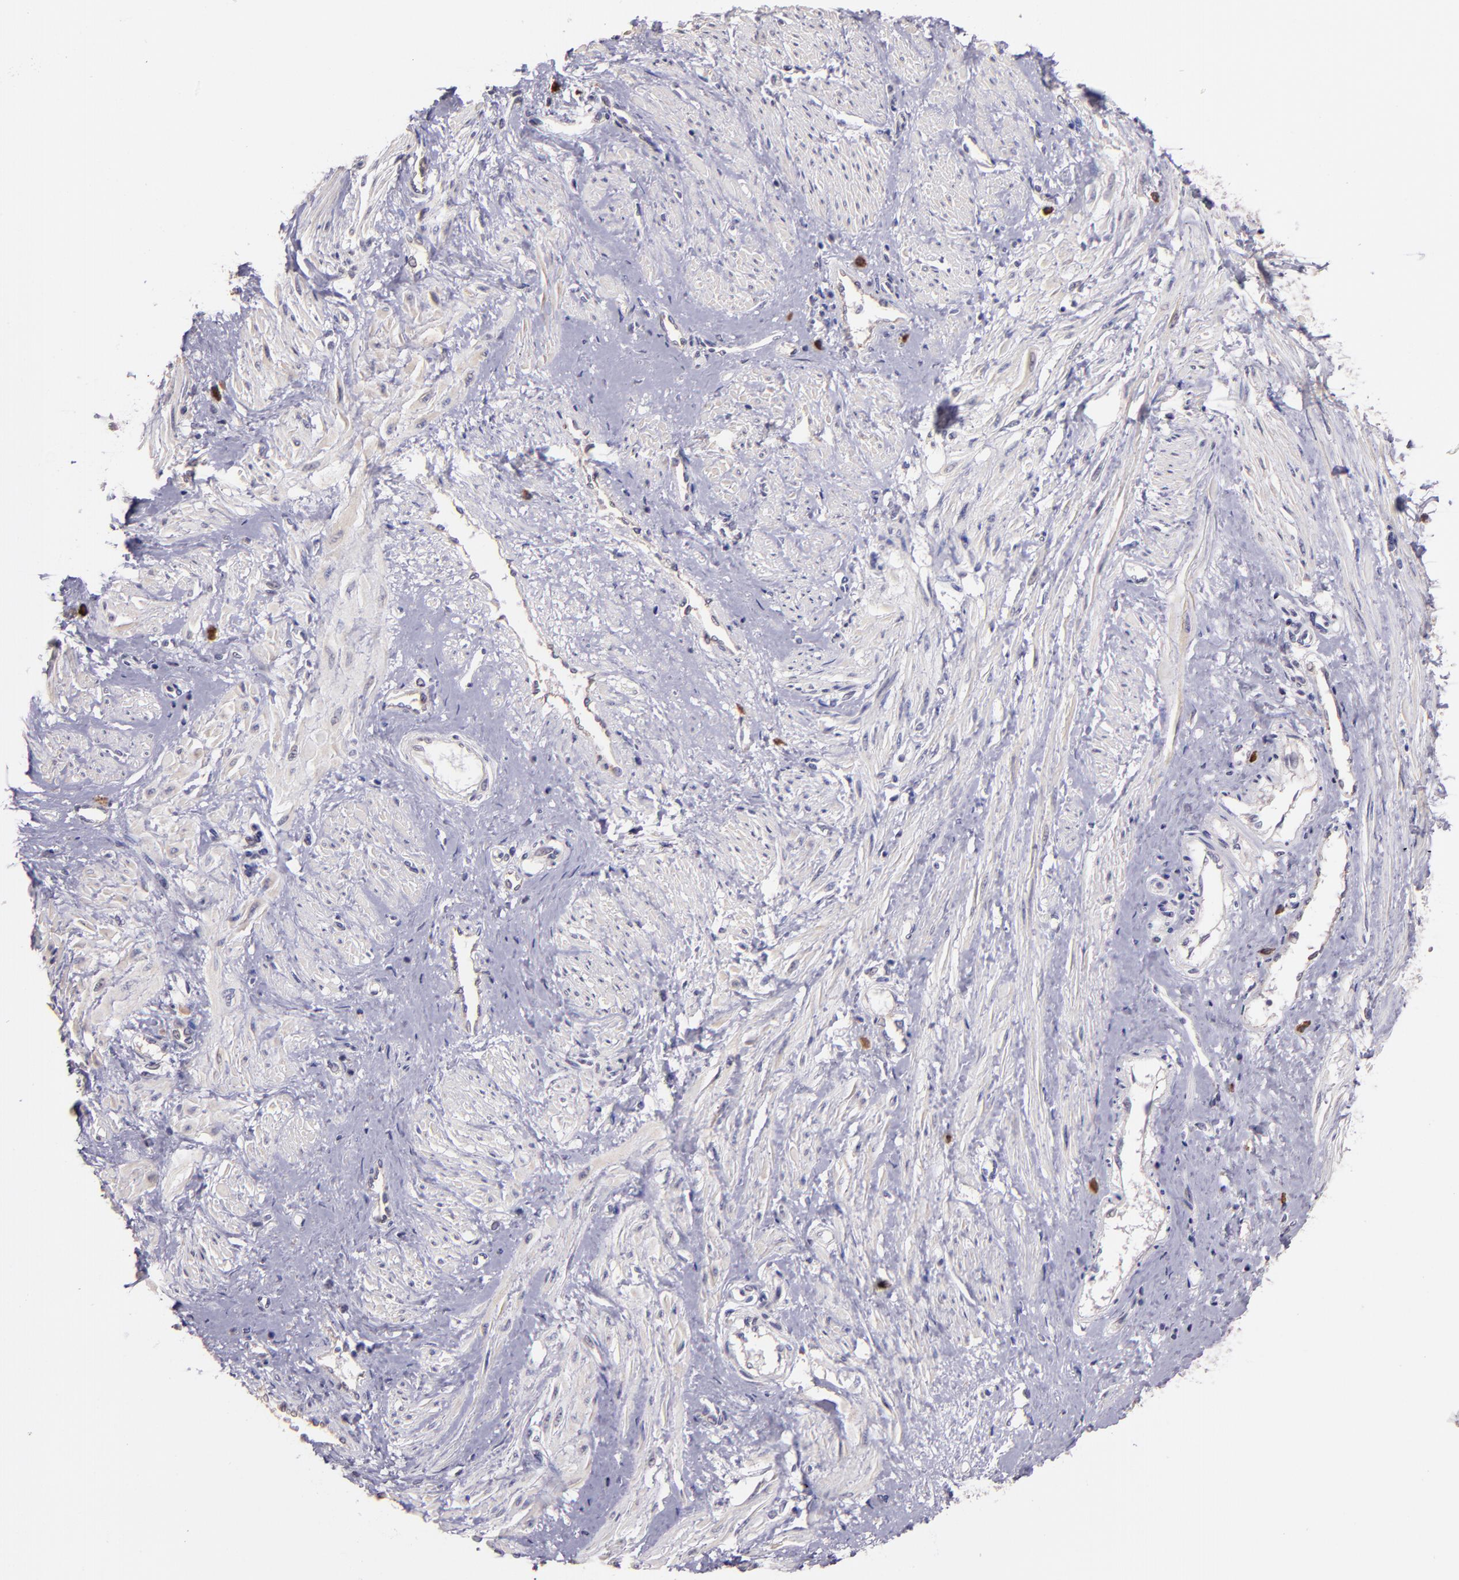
{"staining": {"intensity": "negative", "quantity": "none", "location": "none"}, "tissue": "smooth muscle", "cell_type": "Smooth muscle cells", "image_type": "normal", "snomed": [{"axis": "morphology", "description": "Normal tissue, NOS"}, {"axis": "topography", "description": "Smooth muscle"}, {"axis": "topography", "description": "Uterus"}], "caption": "This is a histopathology image of IHC staining of benign smooth muscle, which shows no staining in smooth muscle cells. Nuclei are stained in blue.", "gene": "TAF7L", "patient": {"sex": "female", "age": 39}}